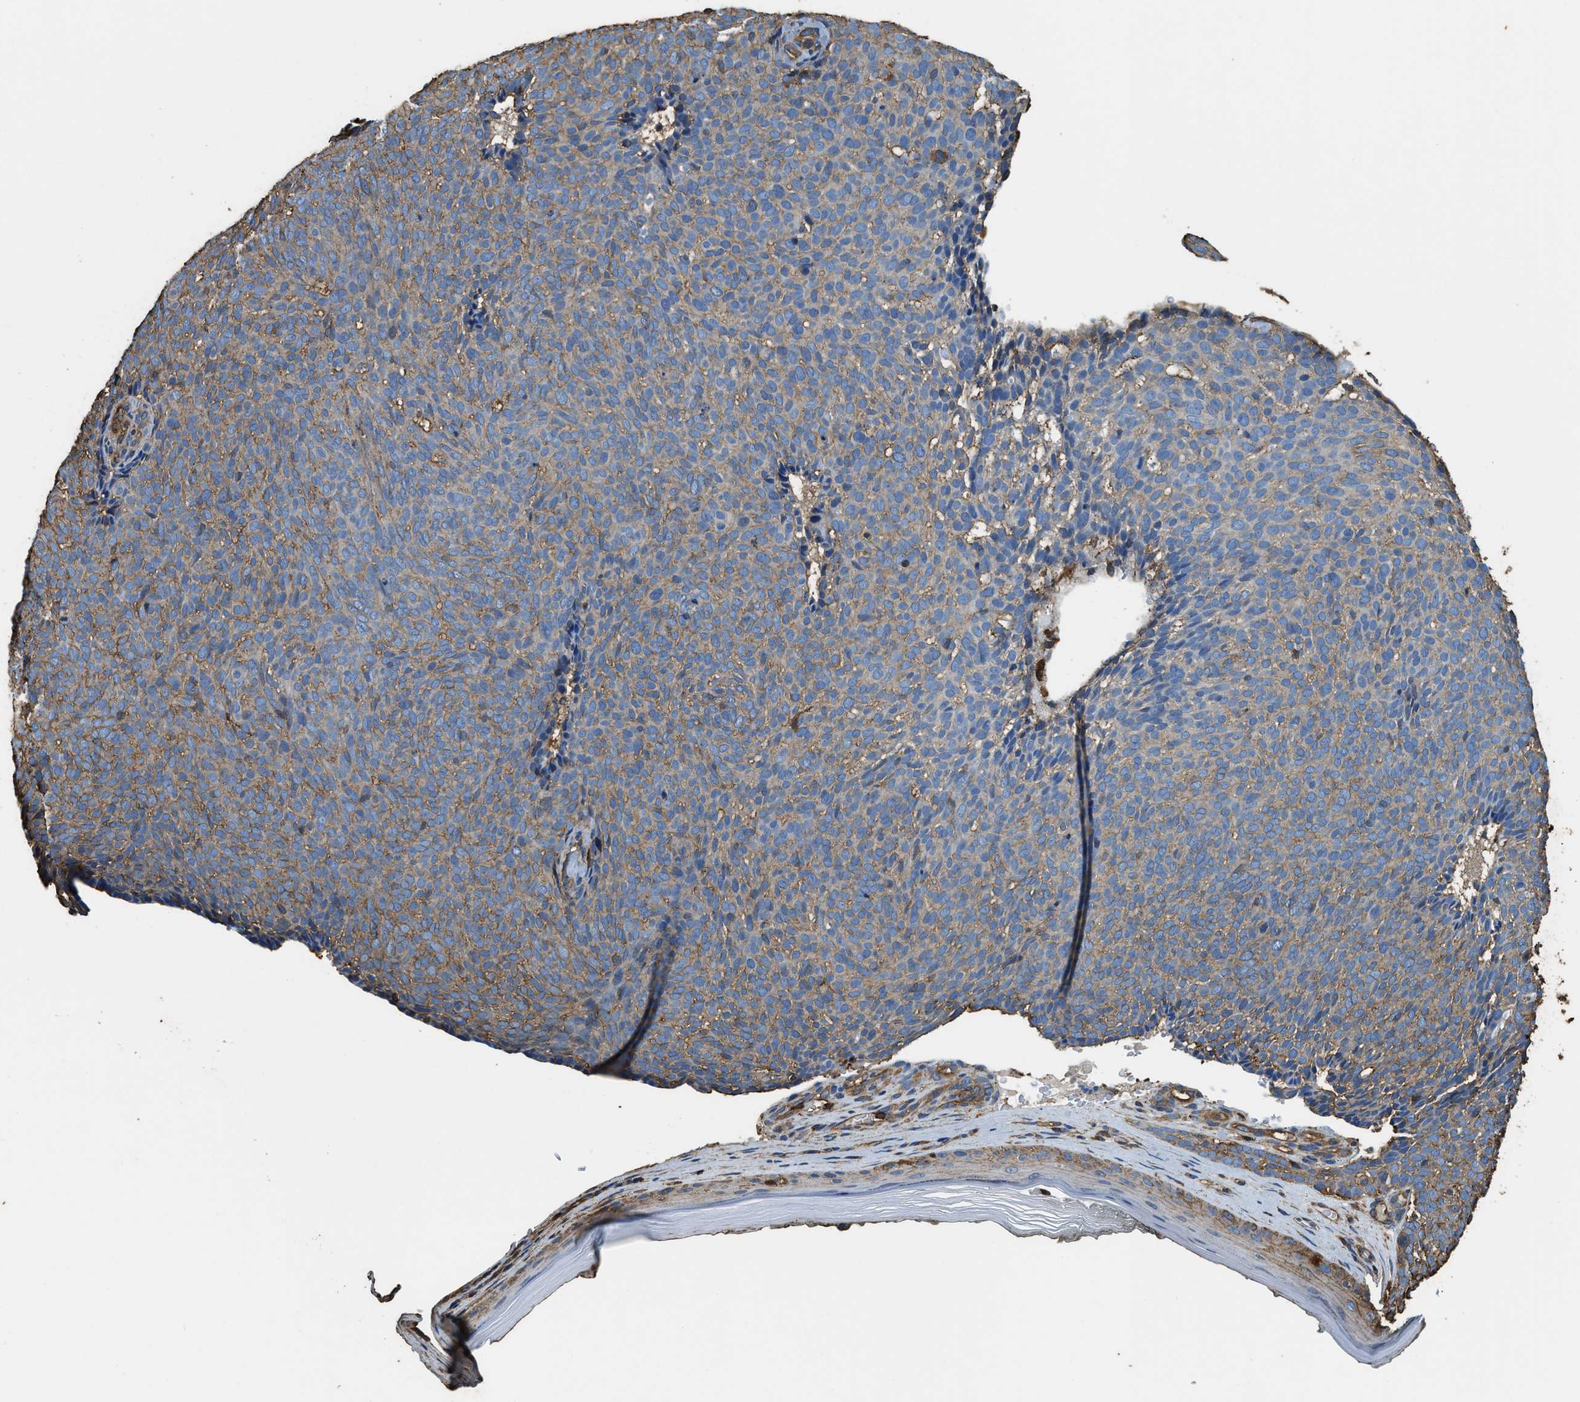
{"staining": {"intensity": "moderate", "quantity": ">75%", "location": "cytoplasmic/membranous"}, "tissue": "skin cancer", "cell_type": "Tumor cells", "image_type": "cancer", "snomed": [{"axis": "morphology", "description": "Basal cell carcinoma"}, {"axis": "topography", "description": "Skin"}], "caption": "Immunohistochemical staining of skin basal cell carcinoma displays medium levels of moderate cytoplasmic/membranous protein positivity in approximately >75% of tumor cells. (DAB IHC, brown staining for protein, blue staining for nuclei).", "gene": "ACCS", "patient": {"sex": "male", "age": 61}}